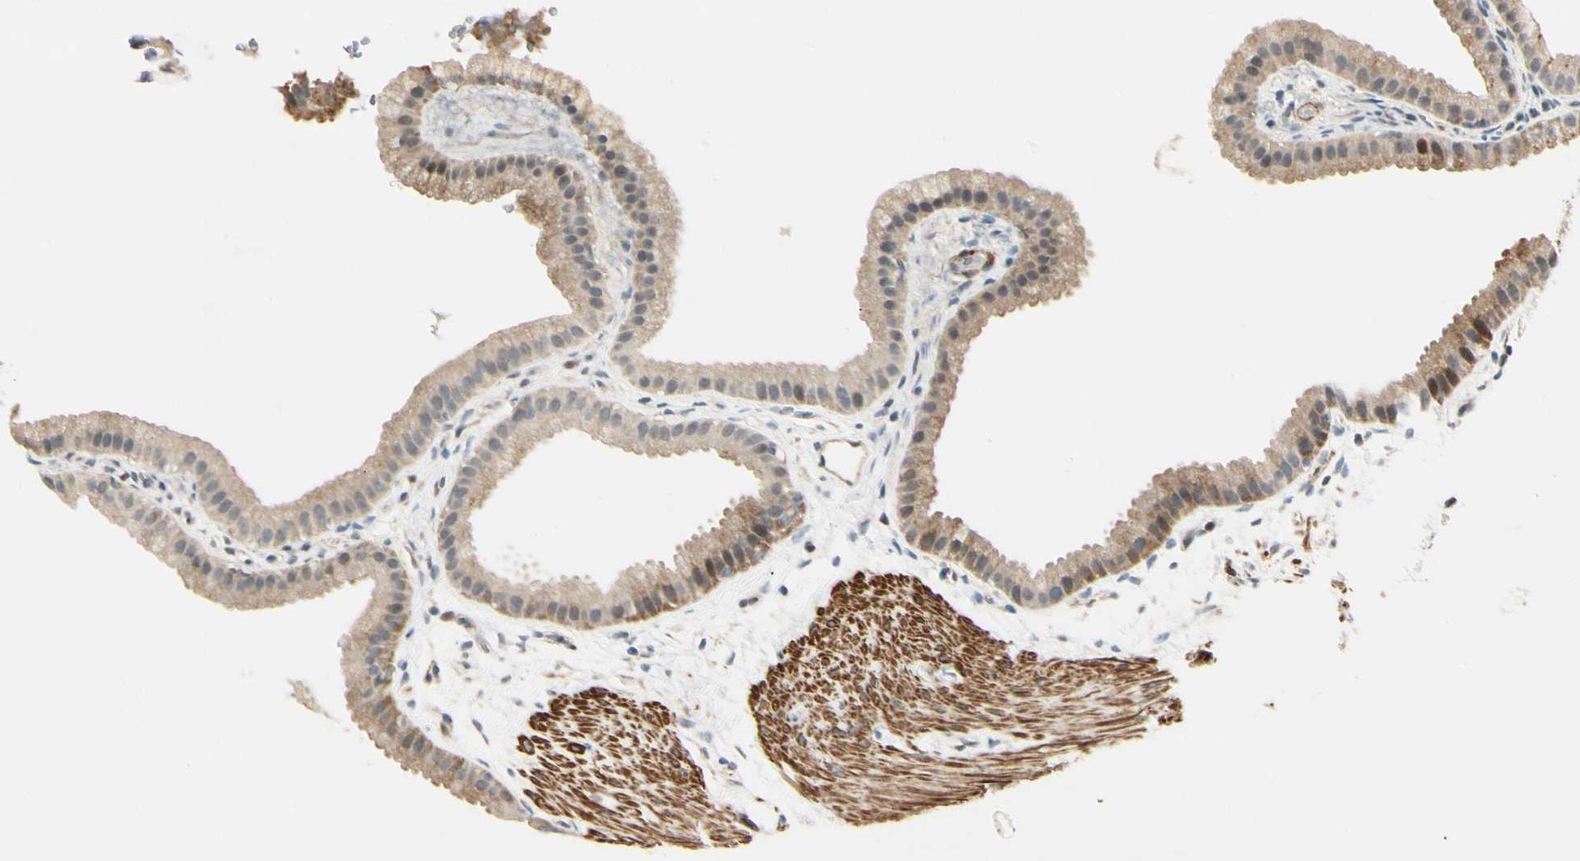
{"staining": {"intensity": "moderate", "quantity": ">75%", "location": "cytoplasmic/membranous"}, "tissue": "gallbladder", "cell_type": "Glandular cells", "image_type": "normal", "snomed": [{"axis": "morphology", "description": "Normal tissue, NOS"}, {"axis": "topography", "description": "Gallbladder"}], "caption": "Protein staining shows moderate cytoplasmic/membranous expression in about >75% of glandular cells in normal gallbladder.", "gene": "P4HA3", "patient": {"sex": "female", "age": 64}}